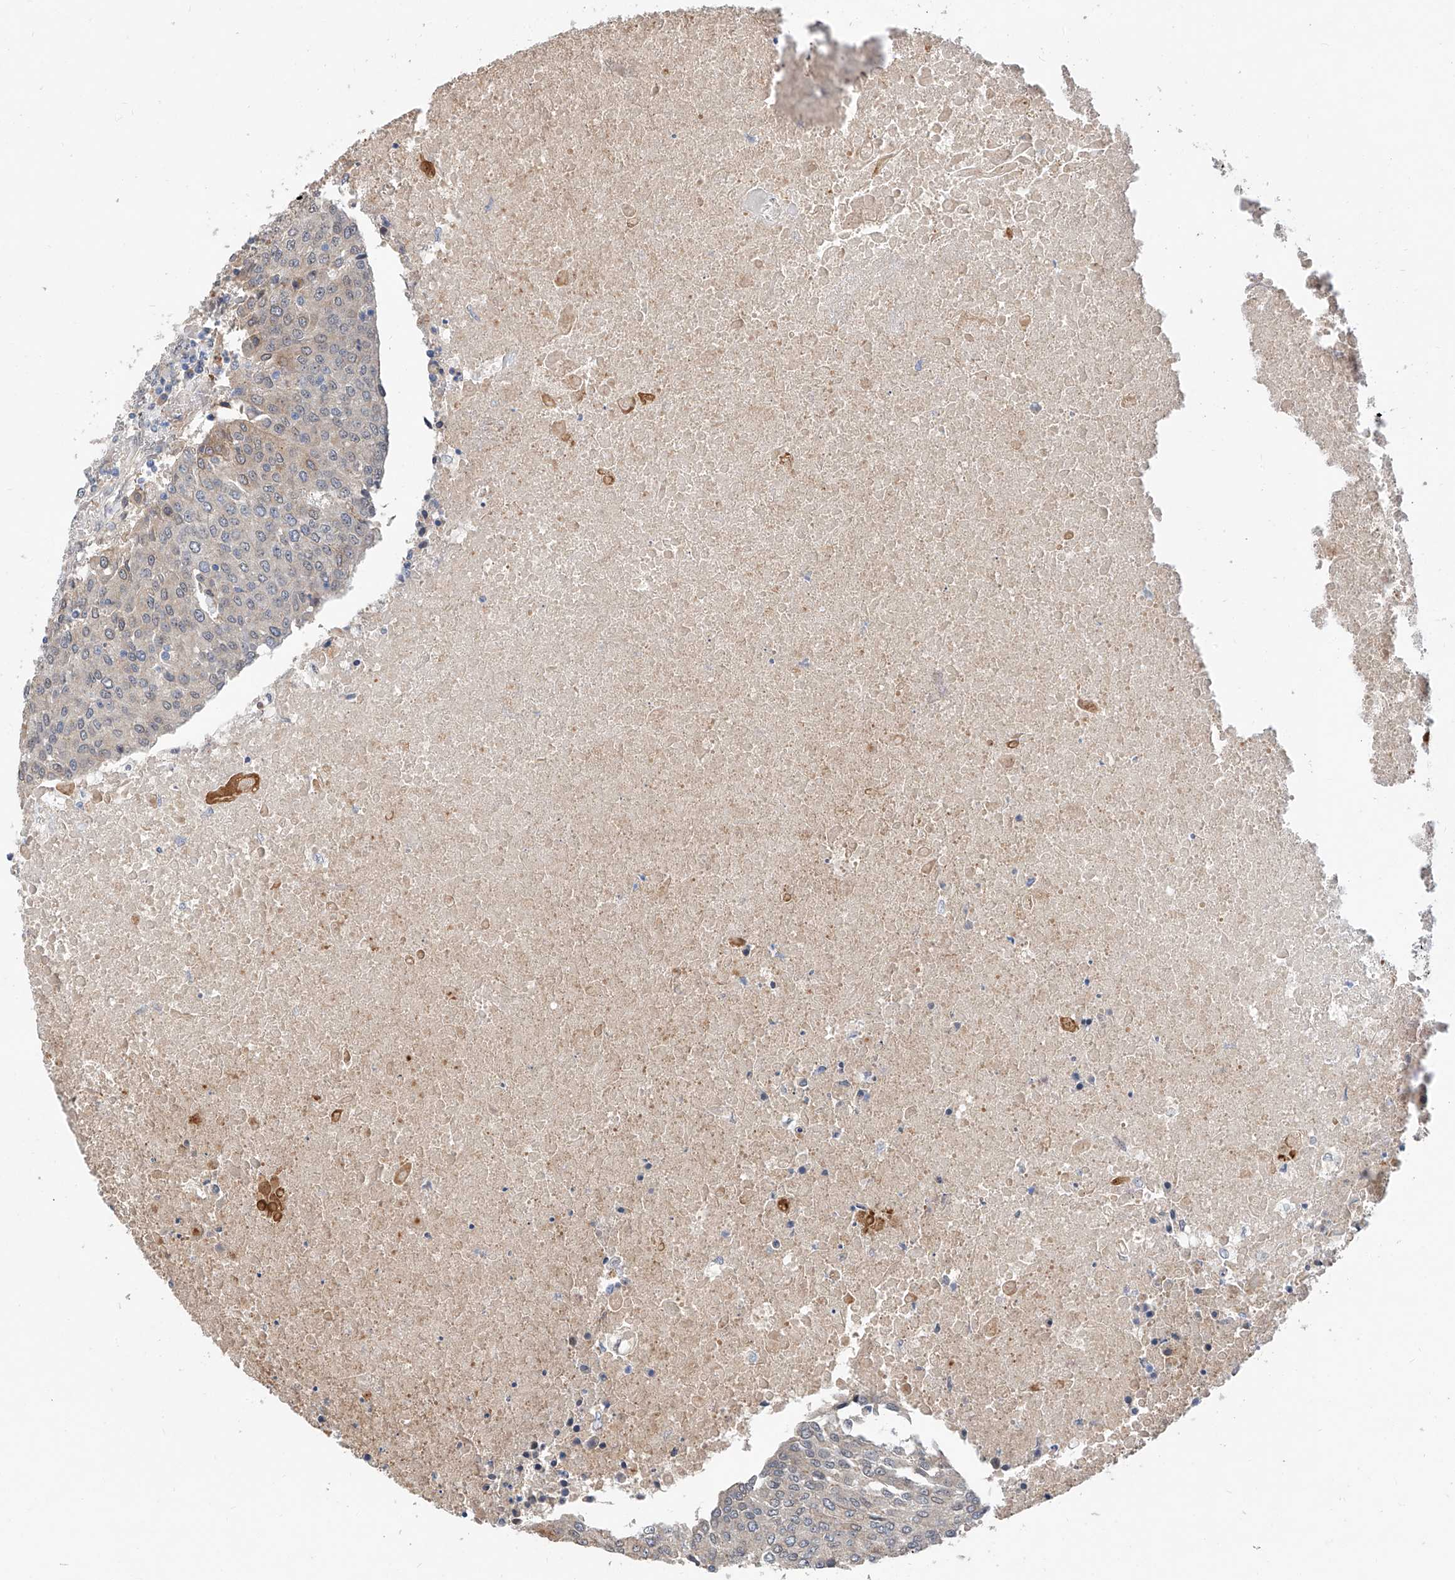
{"staining": {"intensity": "weak", "quantity": "<25%", "location": "cytoplasmic/membranous"}, "tissue": "urothelial cancer", "cell_type": "Tumor cells", "image_type": "cancer", "snomed": [{"axis": "morphology", "description": "Urothelial carcinoma, High grade"}, {"axis": "topography", "description": "Urinary bladder"}], "caption": "Immunohistochemistry image of human urothelial cancer stained for a protein (brown), which demonstrates no positivity in tumor cells.", "gene": "MAGEE2", "patient": {"sex": "female", "age": 85}}